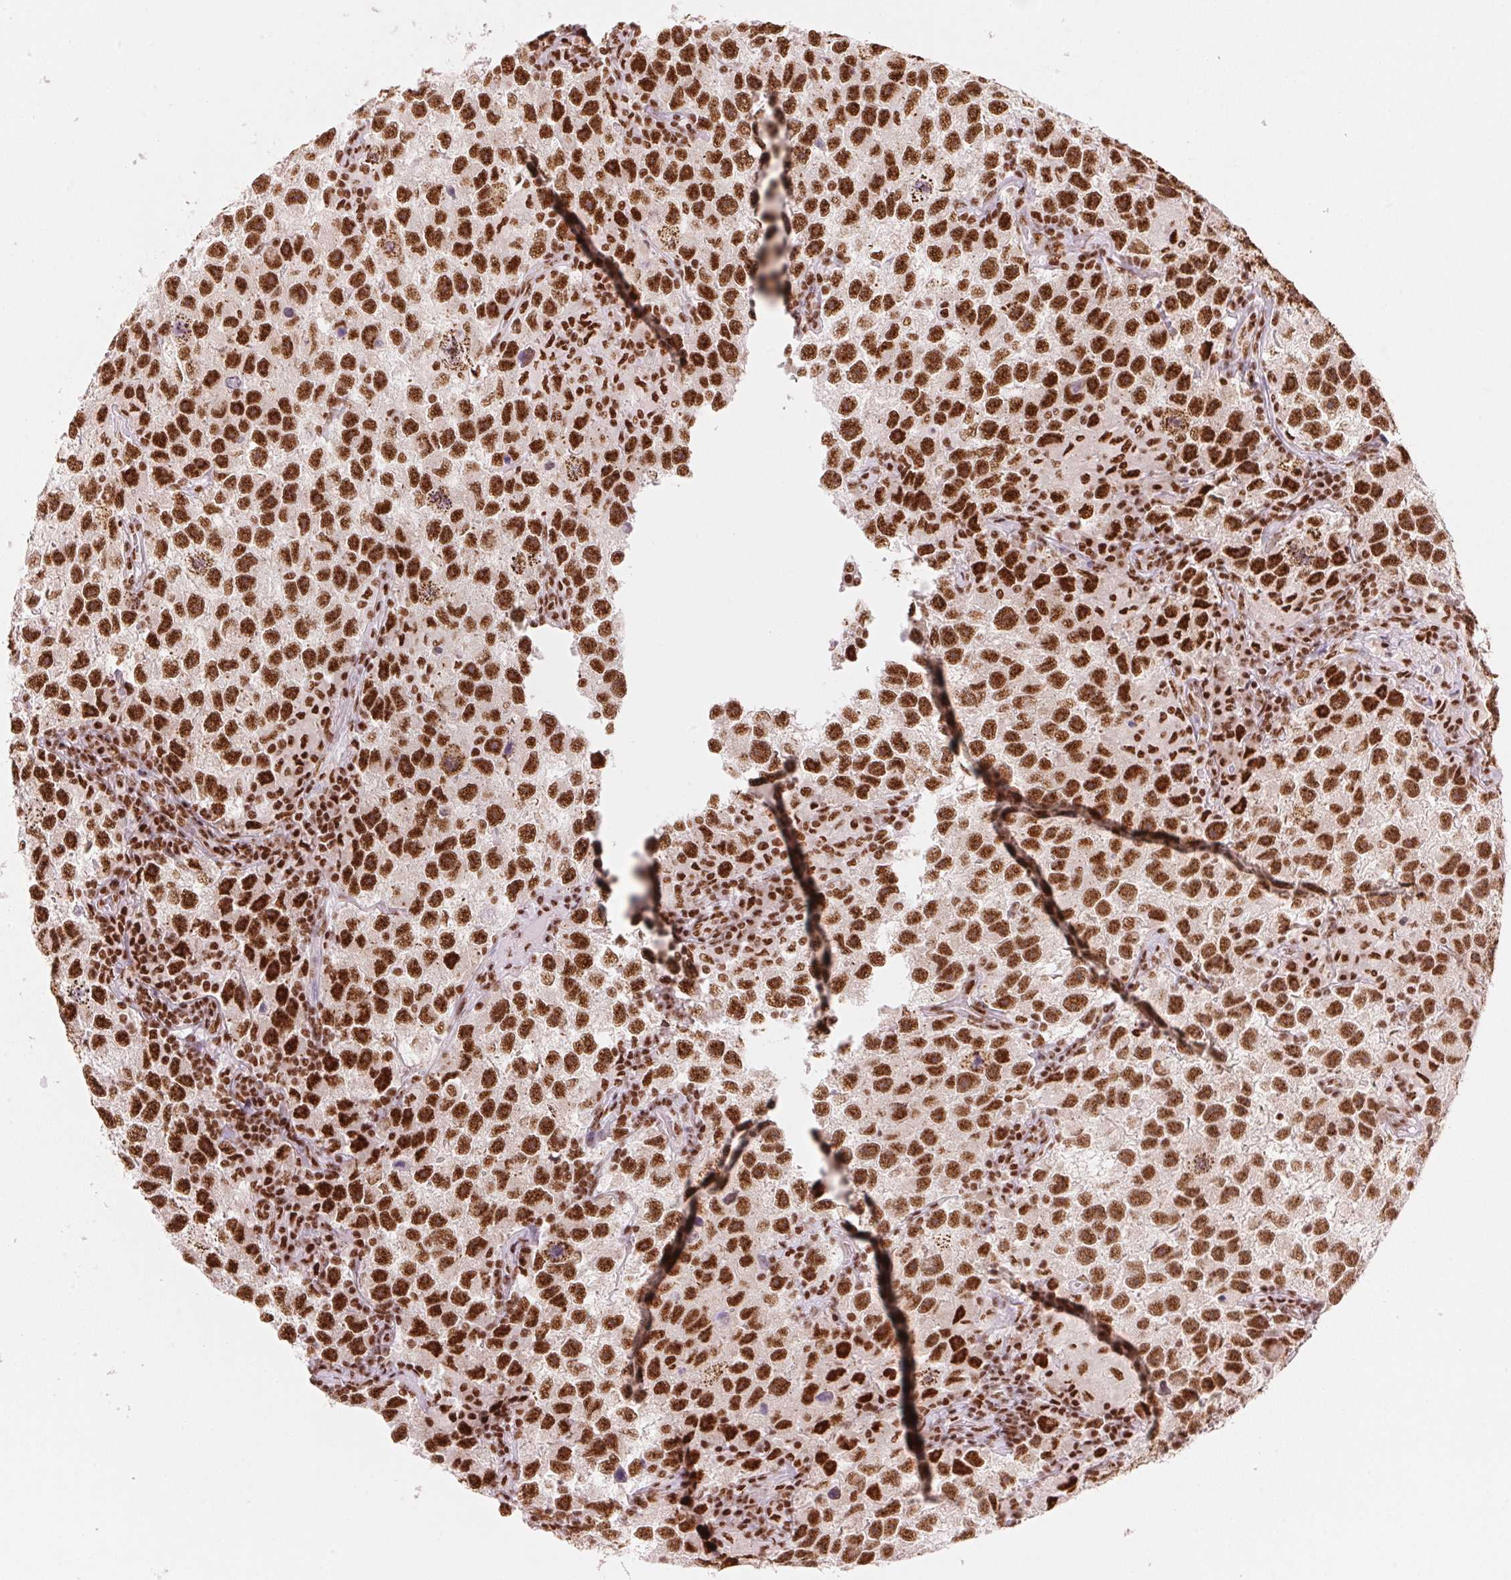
{"staining": {"intensity": "strong", "quantity": ">75%", "location": "nuclear"}, "tissue": "testis cancer", "cell_type": "Tumor cells", "image_type": "cancer", "snomed": [{"axis": "morphology", "description": "Seminoma, NOS"}, {"axis": "topography", "description": "Testis"}], "caption": "IHC (DAB (3,3'-diaminobenzidine)) staining of testis cancer shows strong nuclear protein staining in about >75% of tumor cells.", "gene": "NXF1", "patient": {"sex": "male", "age": 26}}